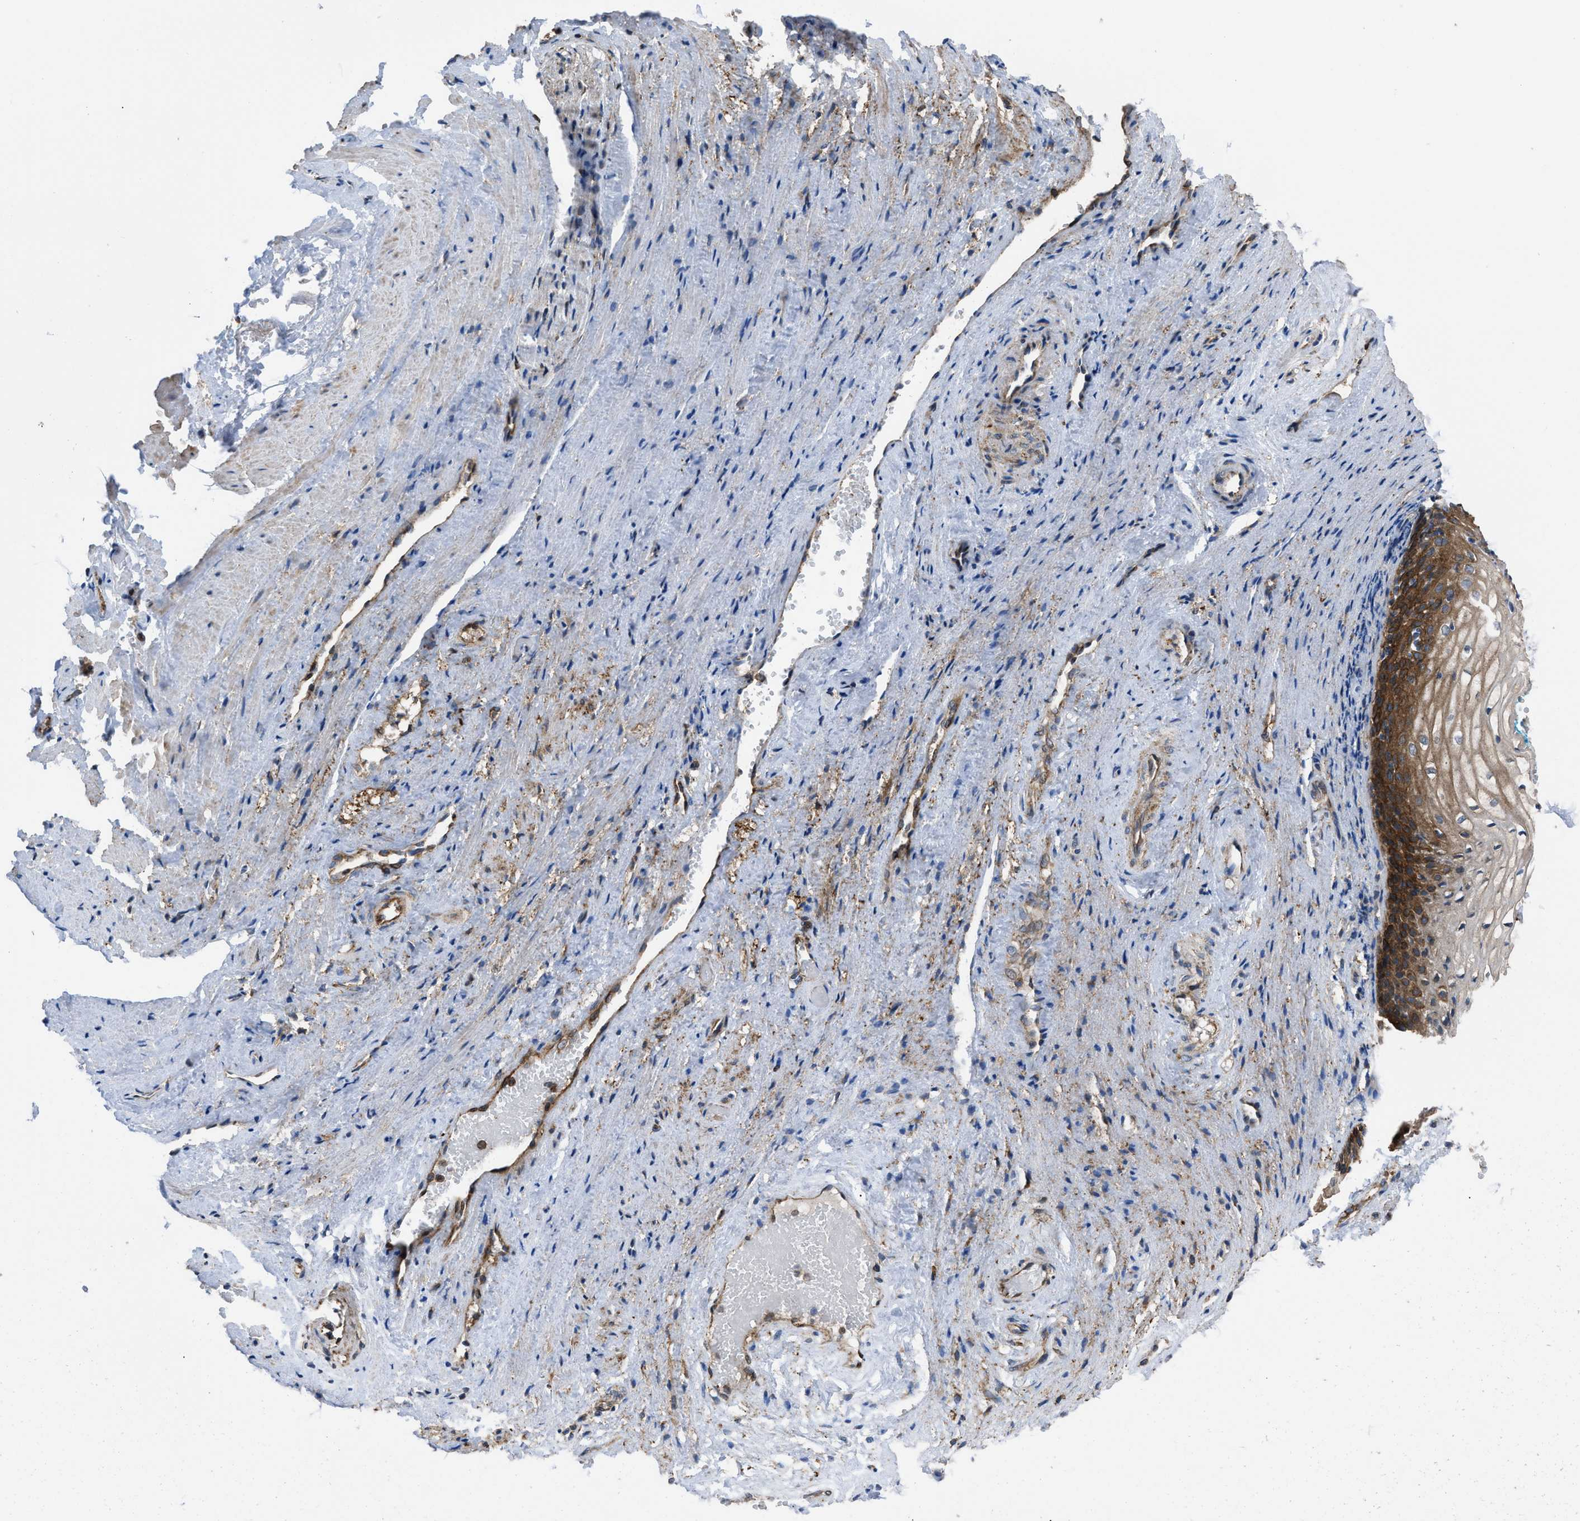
{"staining": {"intensity": "strong", "quantity": ">75%", "location": "cytoplasmic/membranous"}, "tissue": "vagina", "cell_type": "Squamous epithelial cells", "image_type": "normal", "snomed": [{"axis": "morphology", "description": "Normal tissue, NOS"}, {"axis": "topography", "description": "Vagina"}], "caption": "Immunohistochemical staining of unremarkable human vagina reveals >75% levels of strong cytoplasmic/membranous protein staining in about >75% of squamous epithelial cells.", "gene": "ERLIN2", "patient": {"sex": "female", "age": 34}}